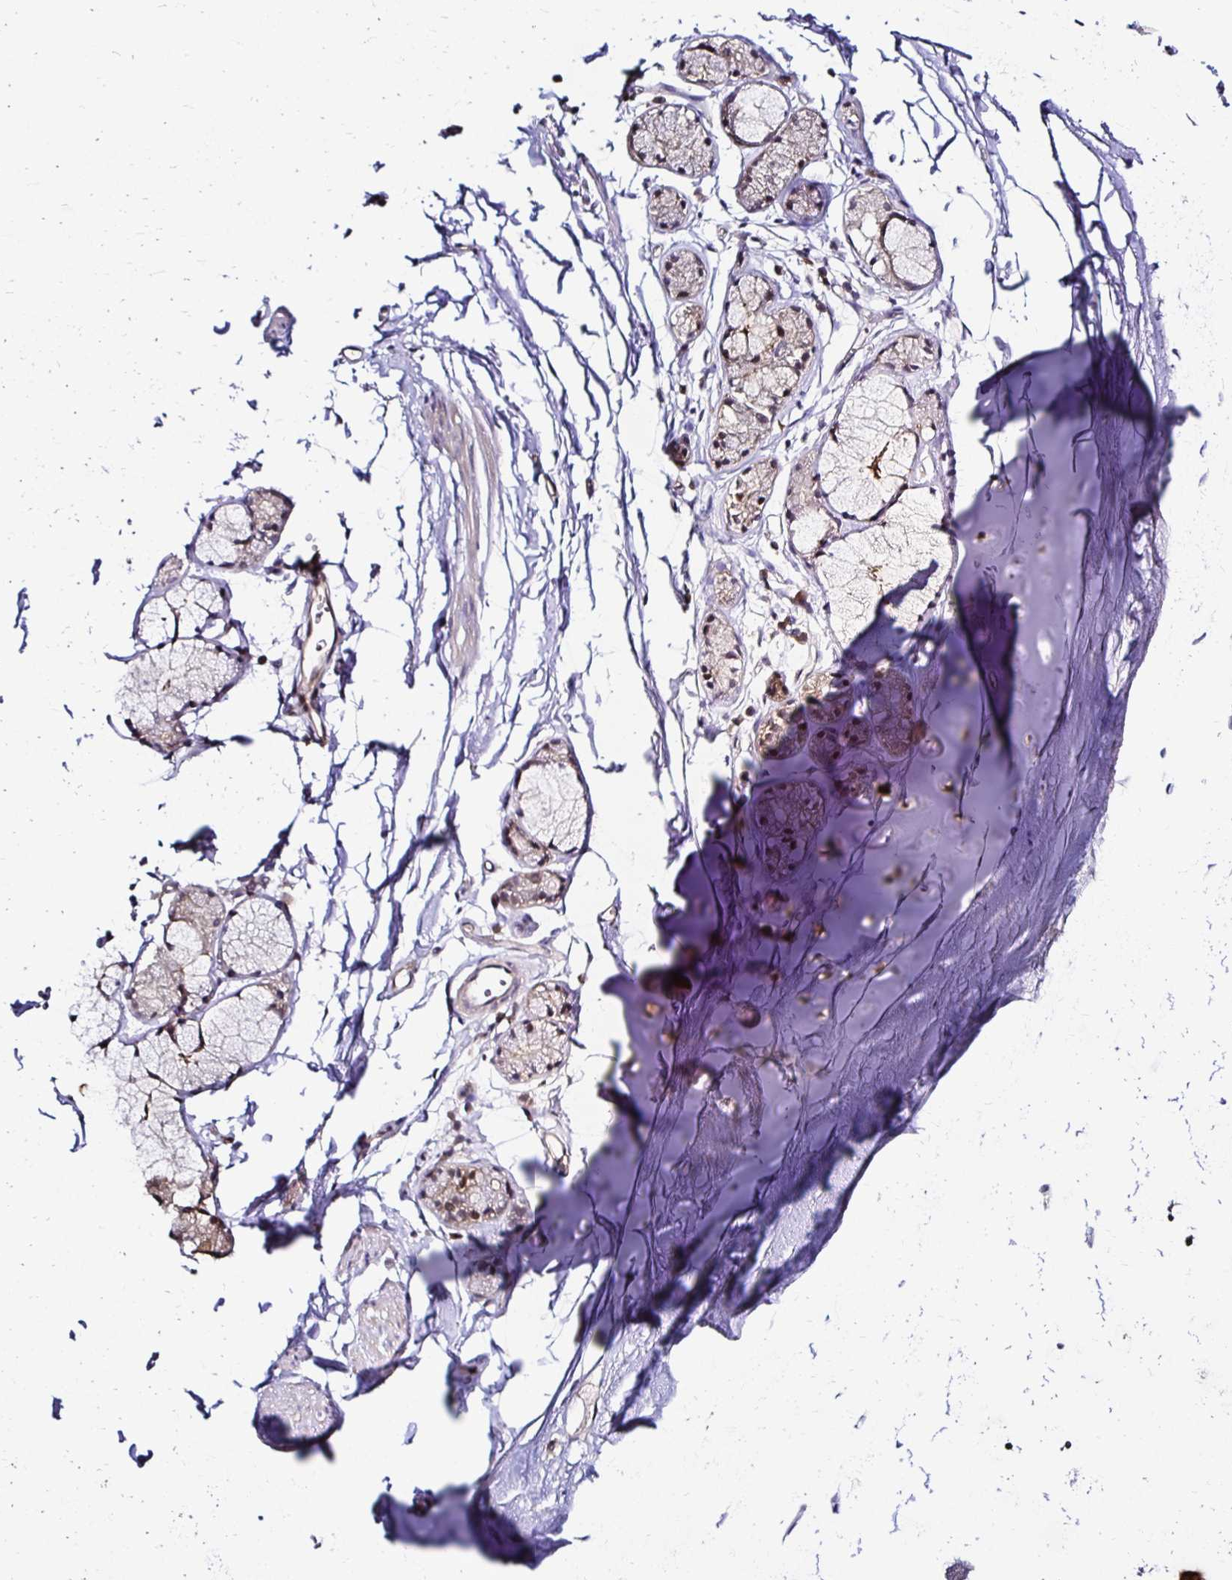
{"staining": {"intensity": "negative", "quantity": "none", "location": "none"}, "tissue": "adipose tissue", "cell_type": "Adipocytes", "image_type": "normal", "snomed": [{"axis": "morphology", "description": "Normal tissue, NOS"}, {"axis": "topography", "description": "Cartilage tissue"}, {"axis": "topography", "description": "Bronchus"}, {"axis": "topography", "description": "Peripheral nerve tissue"}], "caption": "This is an immunohistochemistry (IHC) histopathology image of normal adipose tissue. There is no staining in adipocytes.", "gene": "TXN", "patient": {"sex": "female", "age": 59}}